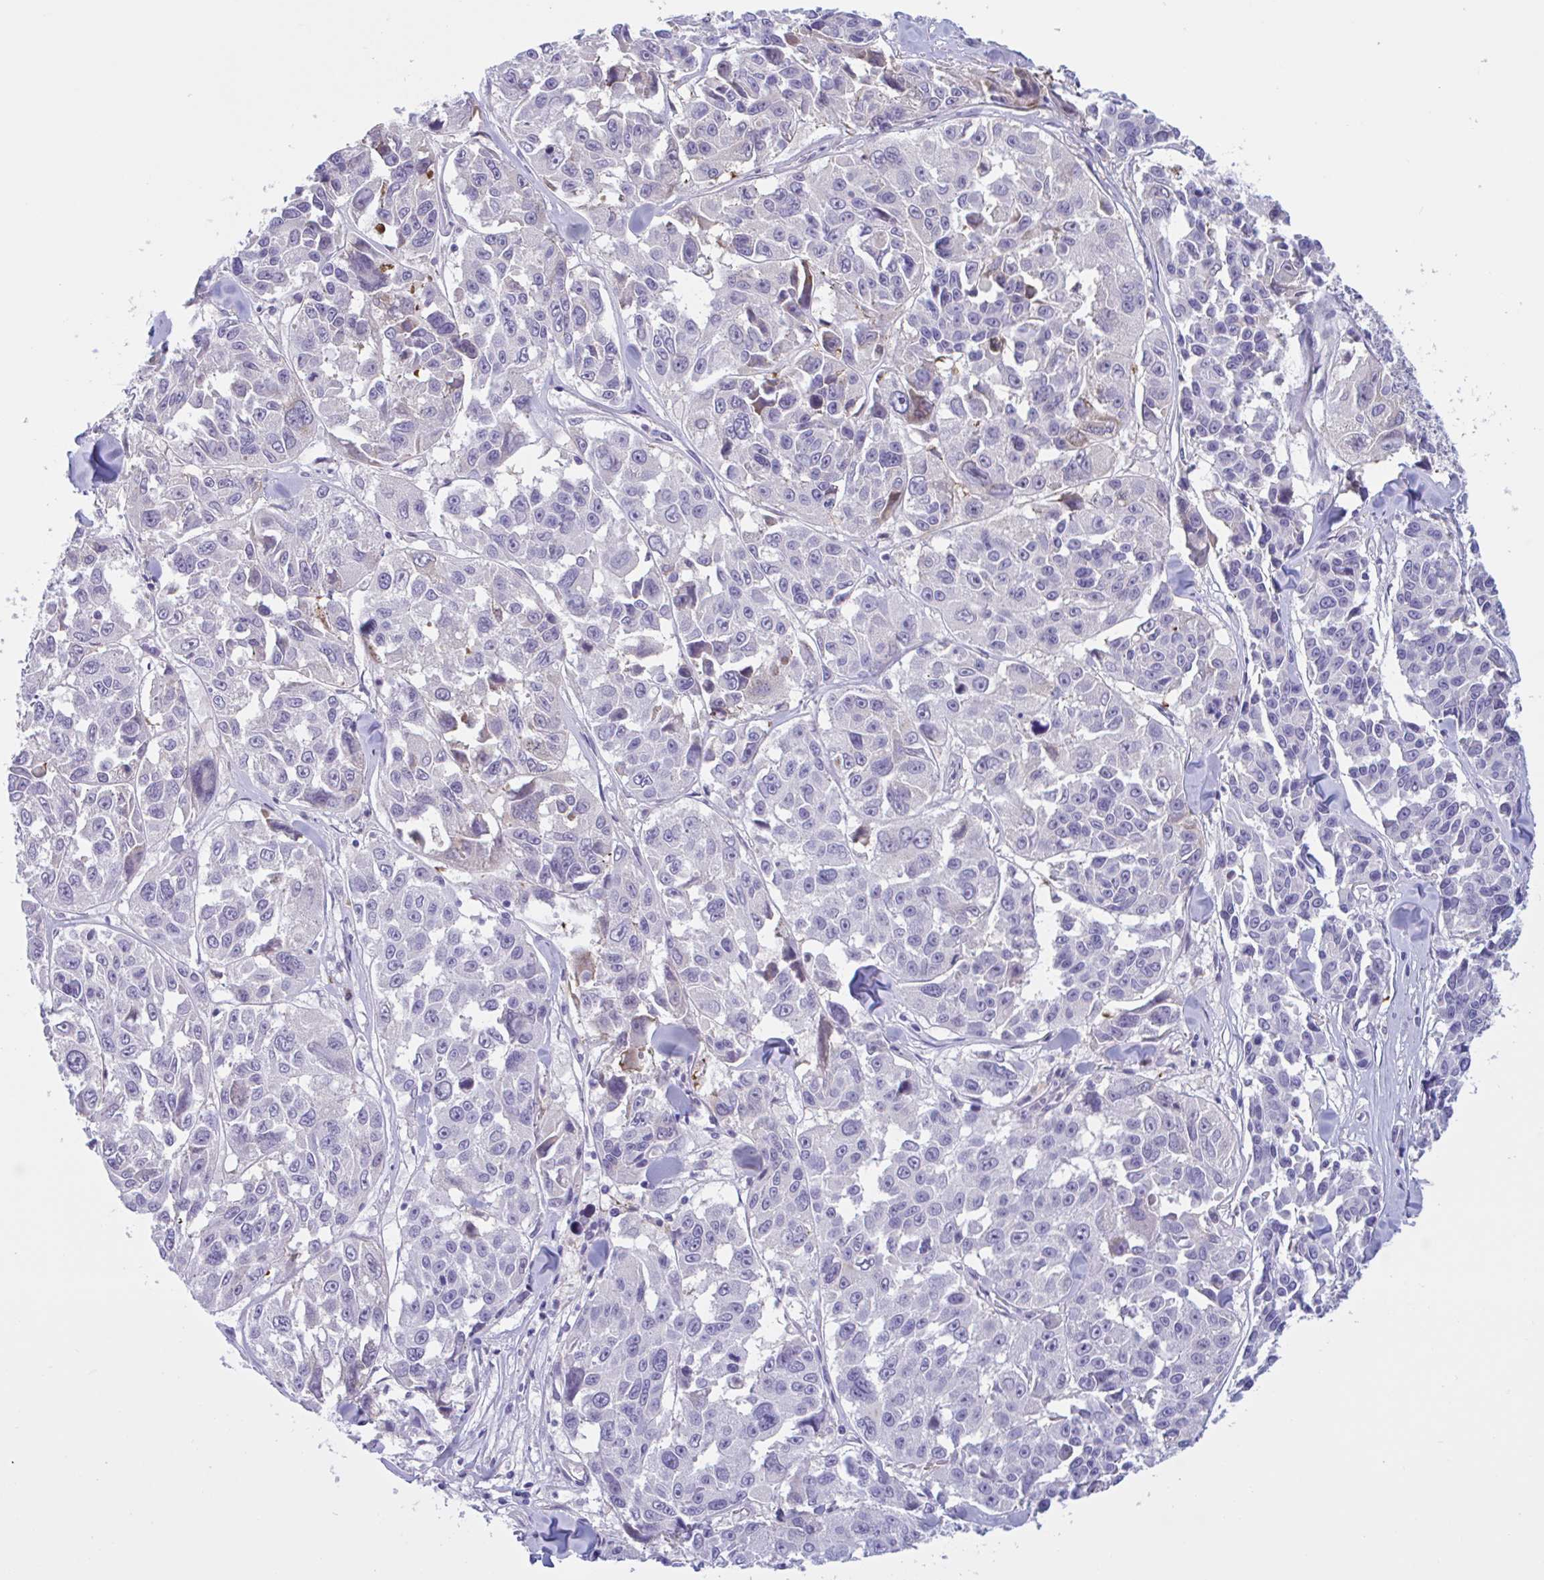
{"staining": {"intensity": "negative", "quantity": "none", "location": "none"}, "tissue": "melanoma", "cell_type": "Tumor cells", "image_type": "cancer", "snomed": [{"axis": "morphology", "description": "Malignant melanoma, NOS"}, {"axis": "topography", "description": "Skin"}], "caption": "Tumor cells are negative for protein expression in human melanoma.", "gene": "MS4A14", "patient": {"sex": "female", "age": 66}}